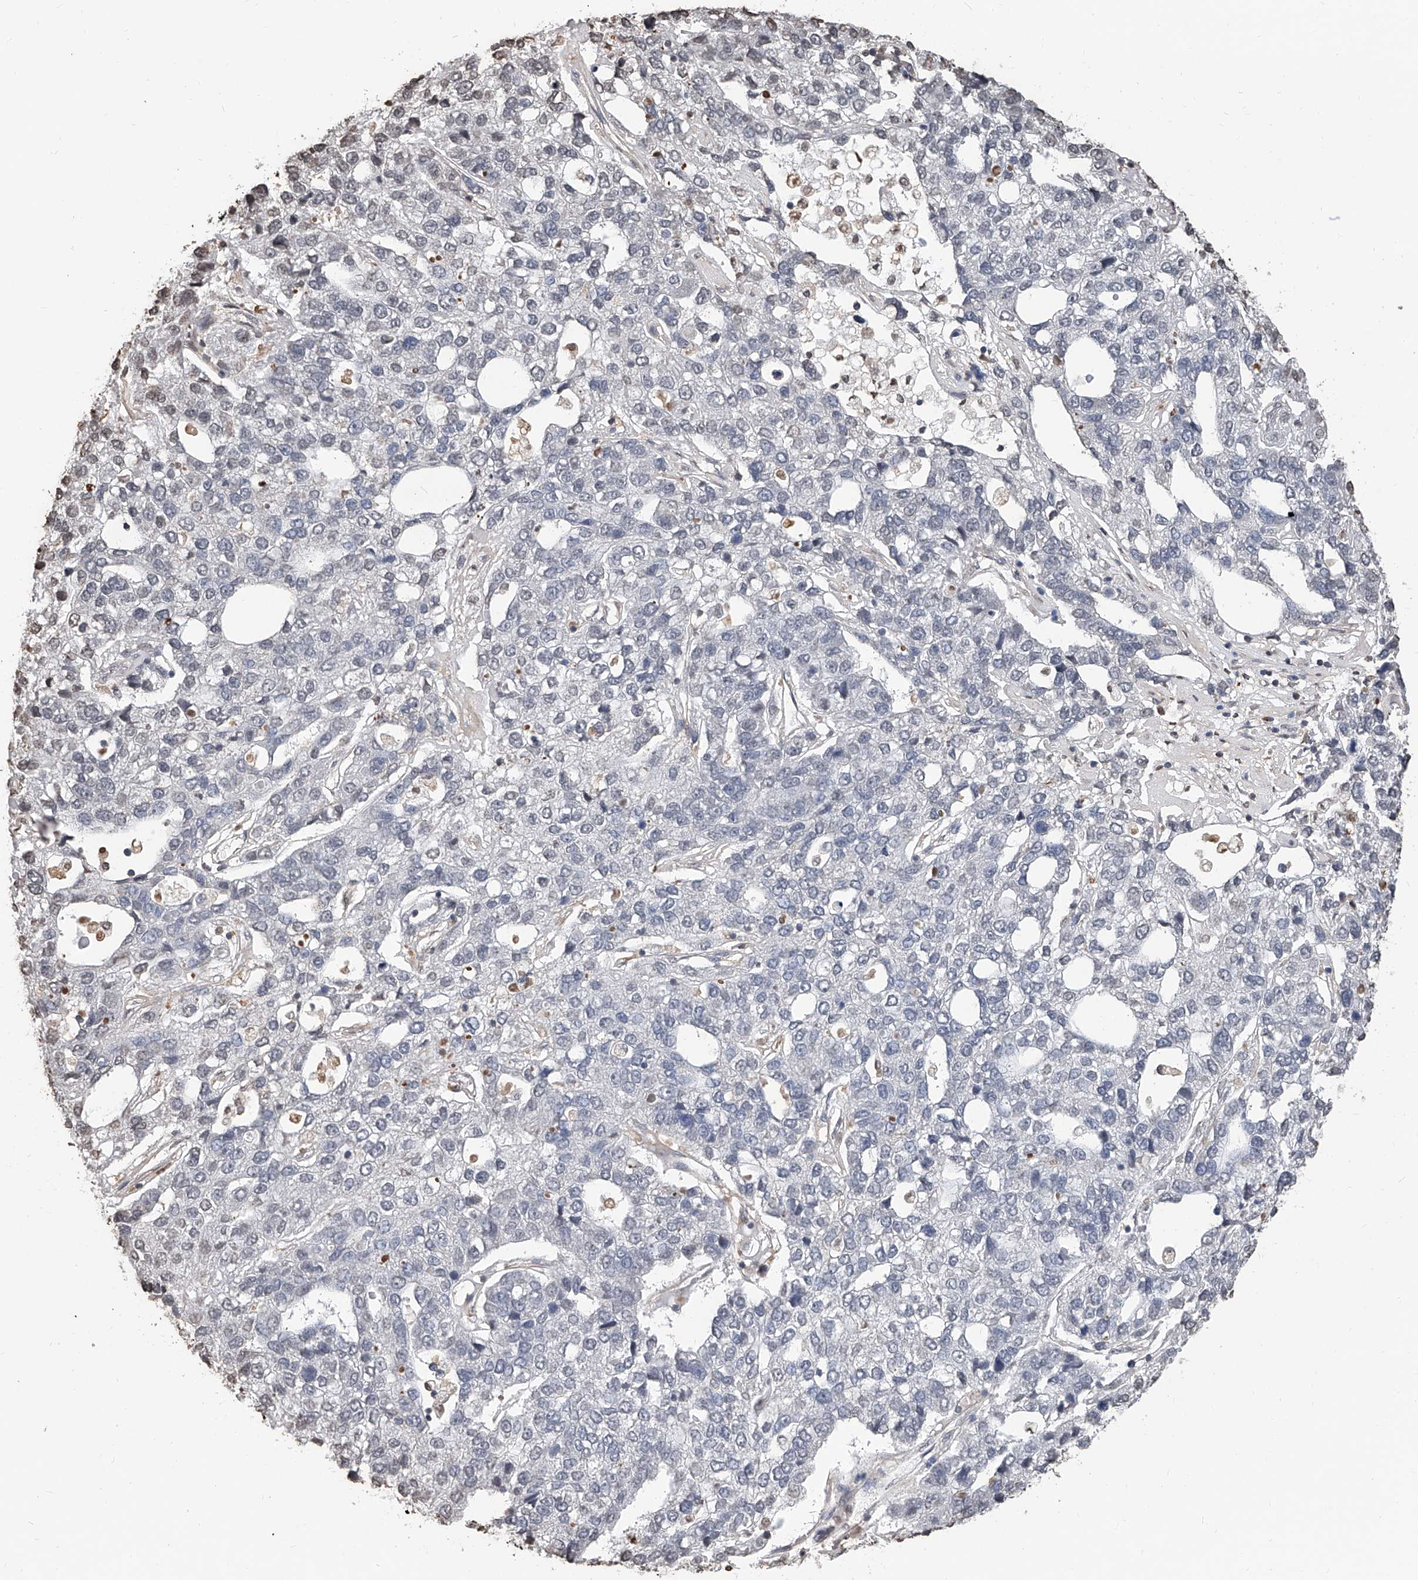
{"staining": {"intensity": "negative", "quantity": "none", "location": "none"}, "tissue": "pancreatic cancer", "cell_type": "Tumor cells", "image_type": "cancer", "snomed": [{"axis": "morphology", "description": "Adenocarcinoma, NOS"}, {"axis": "topography", "description": "Pancreas"}], "caption": "IHC of pancreatic cancer displays no expression in tumor cells.", "gene": "RP9", "patient": {"sex": "female", "age": 61}}